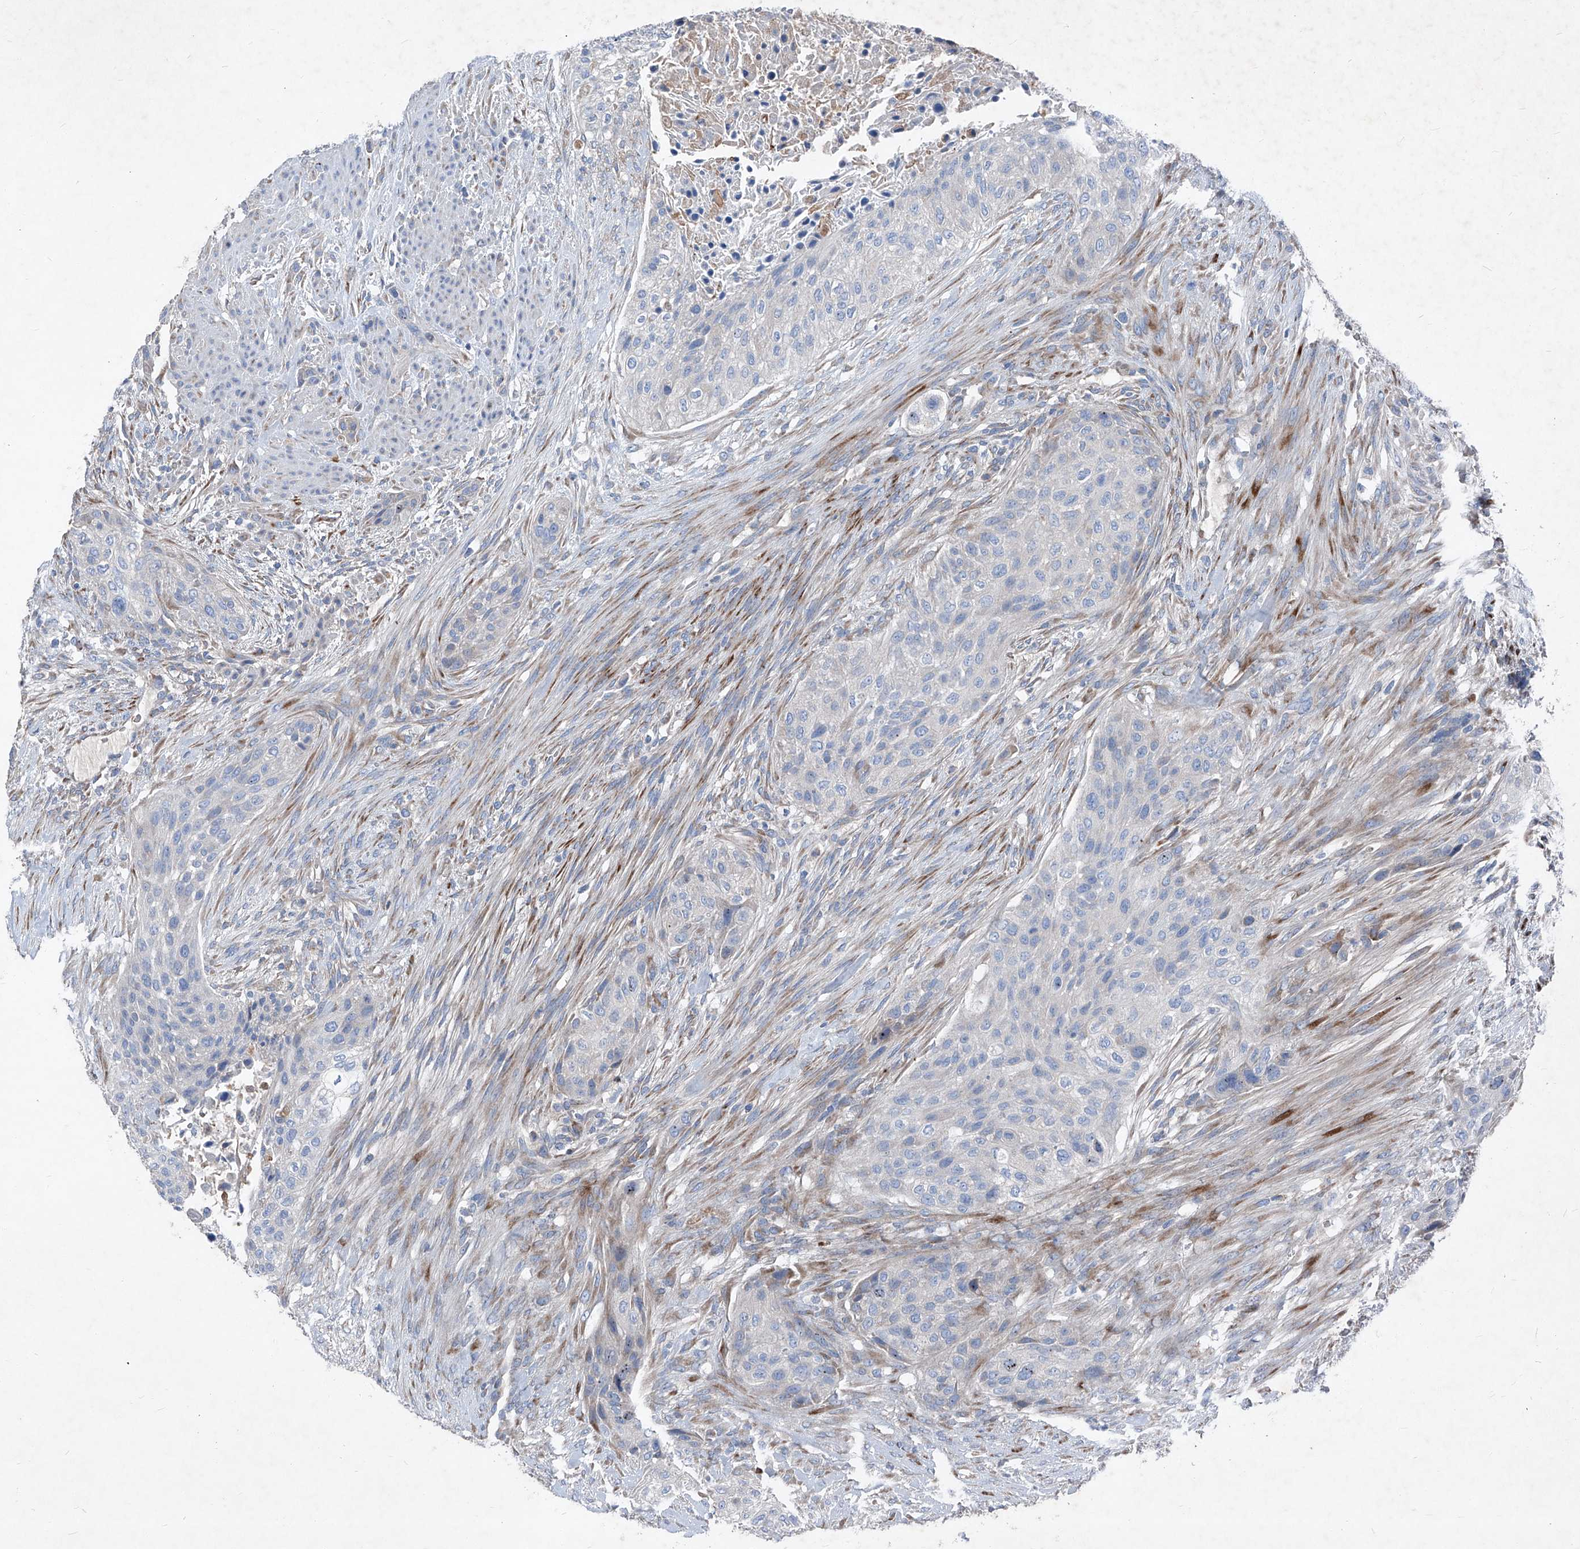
{"staining": {"intensity": "negative", "quantity": "none", "location": "none"}, "tissue": "urothelial cancer", "cell_type": "Tumor cells", "image_type": "cancer", "snomed": [{"axis": "morphology", "description": "Urothelial carcinoma, High grade"}, {"axis": "topography", "description": "Urinary bladder"}], "caption": "Immunohistochemistry histopathology image of neoplastic tissue: urothelial cancer stained with DAB (3,3'-diaminobenzidine) displays no significant protein staining in tumor cells.", "gene": "IFI27", "patient": {"sex": "male", "age": 35}}